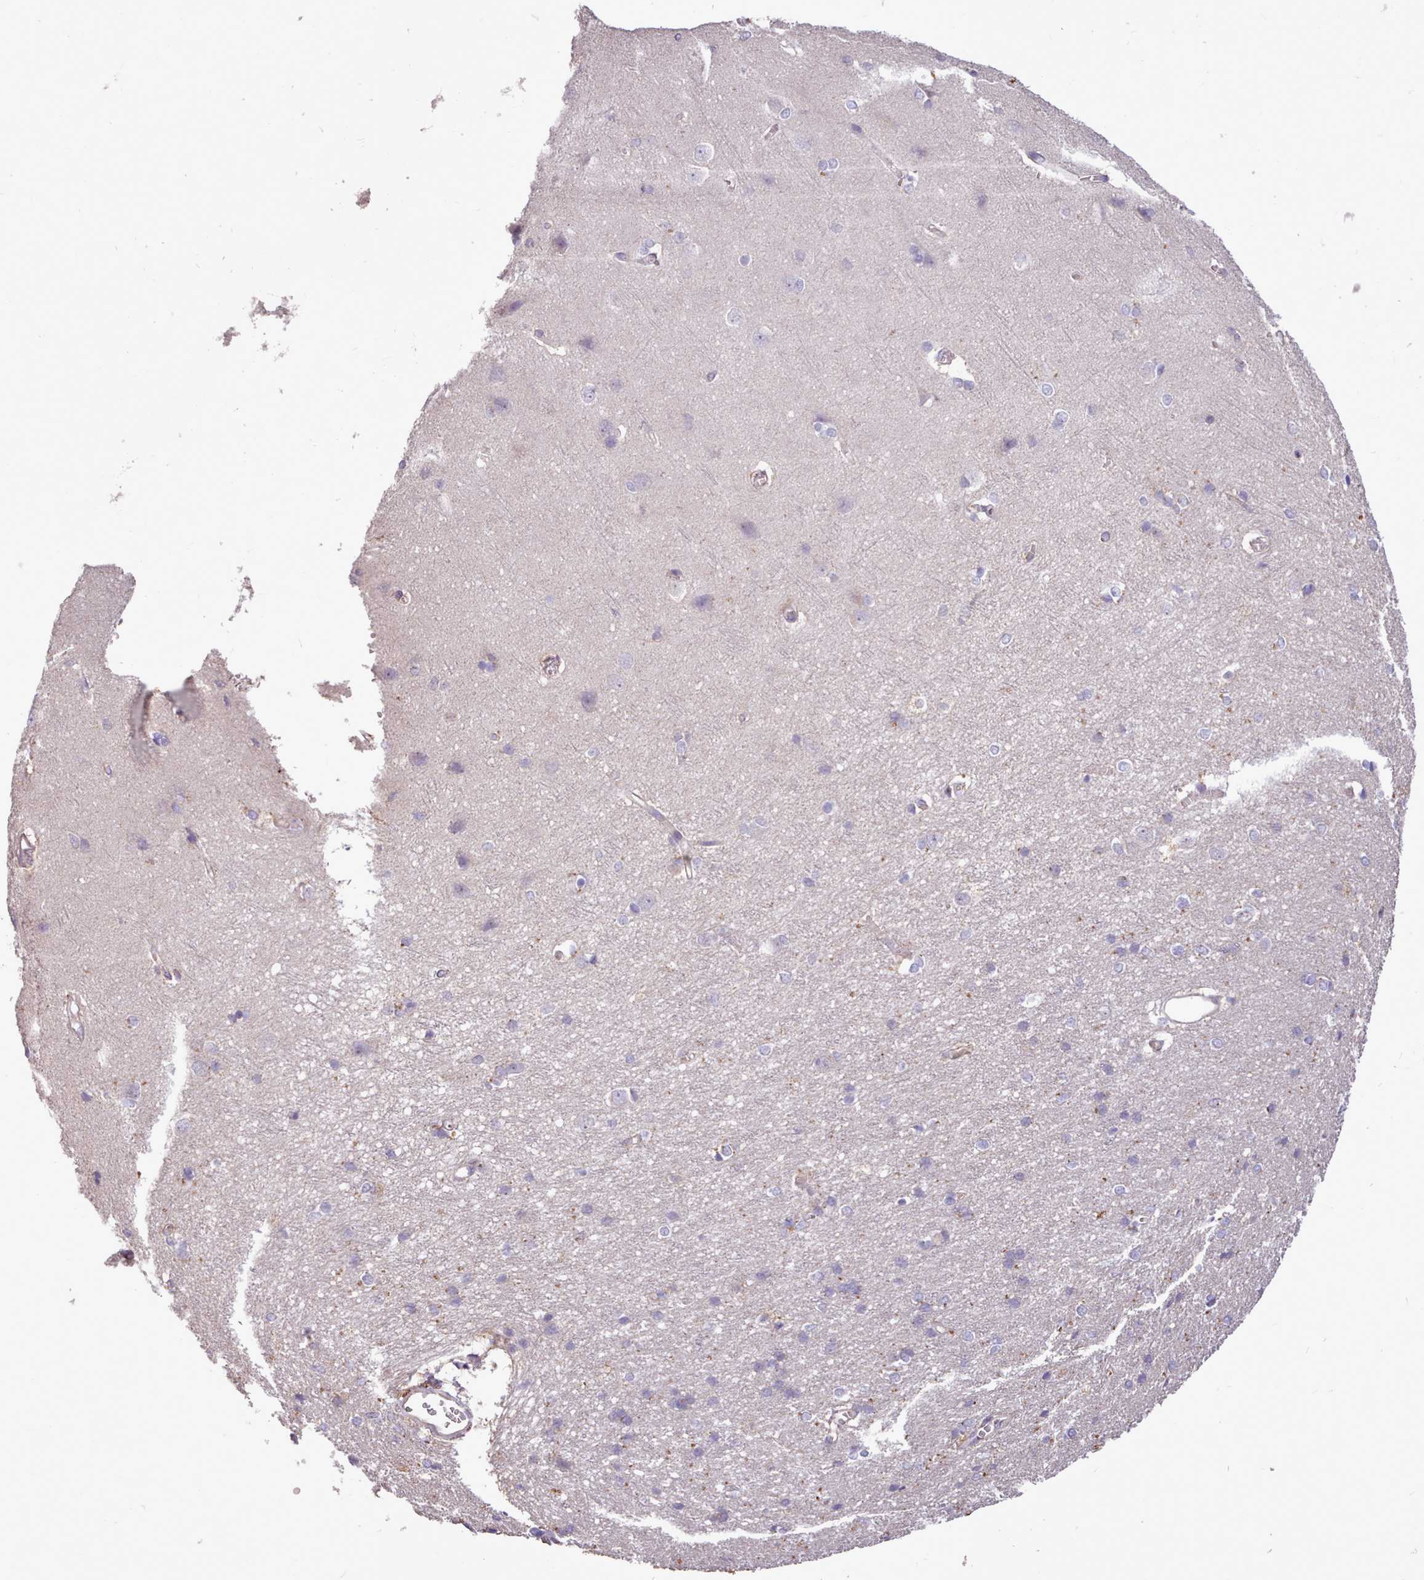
{"staining": {"intensity": "weak", "quantity": "25%-75%", "location": "cytoplasmic/membranous"}, "tissue": "cerebral cortex", "cell_type": "Endothelial cells", "image_type": "normal", "snomed": [{"axis": "morphology", "description": "Normal tissue, NOS"}, {"axis": "topography", "description": "Cerebral cortex"}], "caption": "The image demonstrates immunohistochemical staining of benign cerebral cortex. There is weak cytoplasmic/membranous expression is identified in approximately 25%-75% of endothelial cells.", "gene": "ZNF607", "patient": {"sex": "male", "age": 37}}